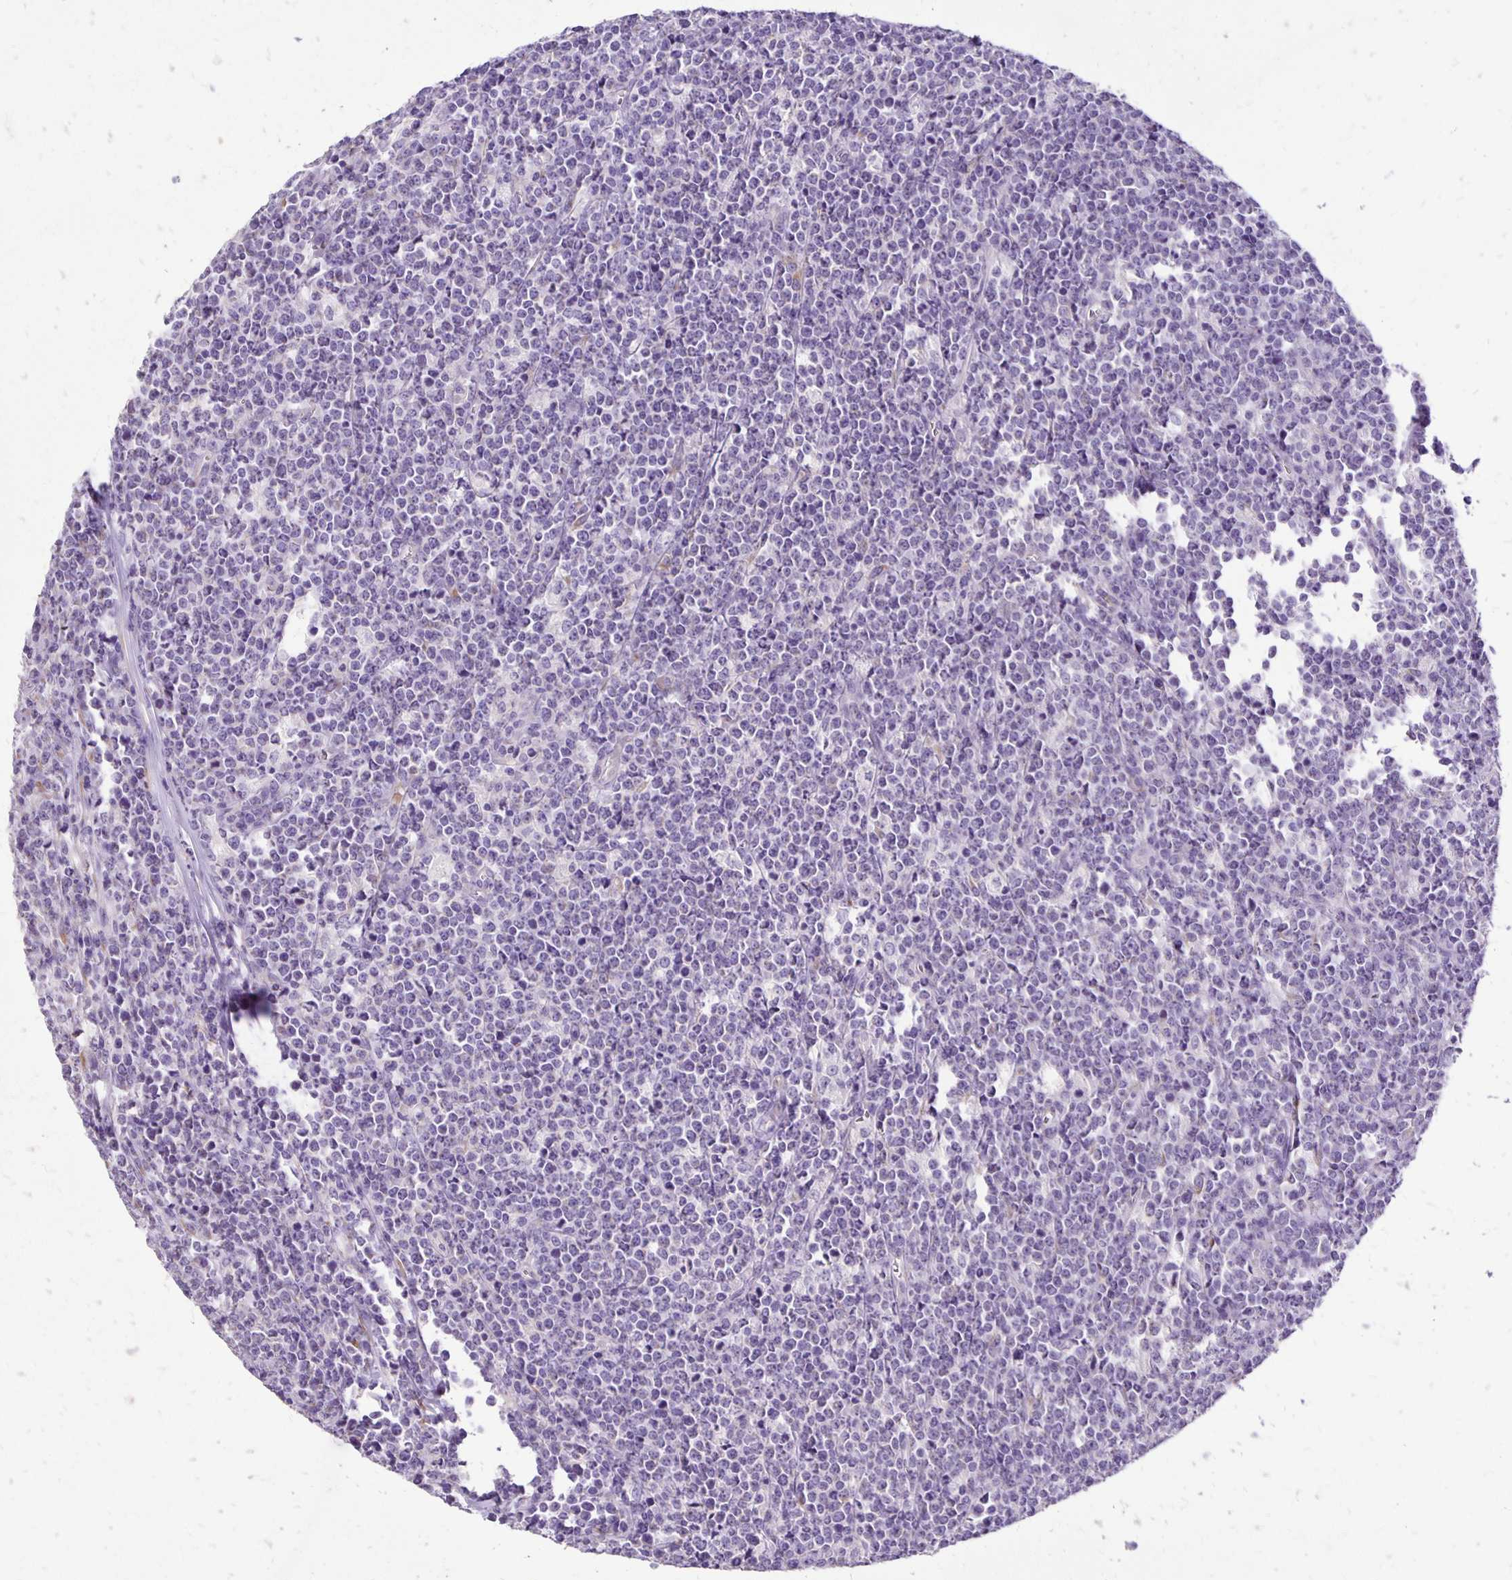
{"staining": {"intensity": "negative", "quantity": "none", "location": "none"}, "tissue": "lymphoma", "cell_type": "Tumor cells", "image_type": "cancer", "snomed": [{"axis": "morphology", "description": "Malignant lymphoma, non-Hodgkin's type, High grade"}, {"axis": "topography", "description": "Small intestine"}], "caption": "The micrograph reveals no significant expression in tumor cells of high-grade malignant lymphoma, non-Hodgkin's type.", "gene": "ANKRD45", "patient": {"sex": "female", "age": 56}}